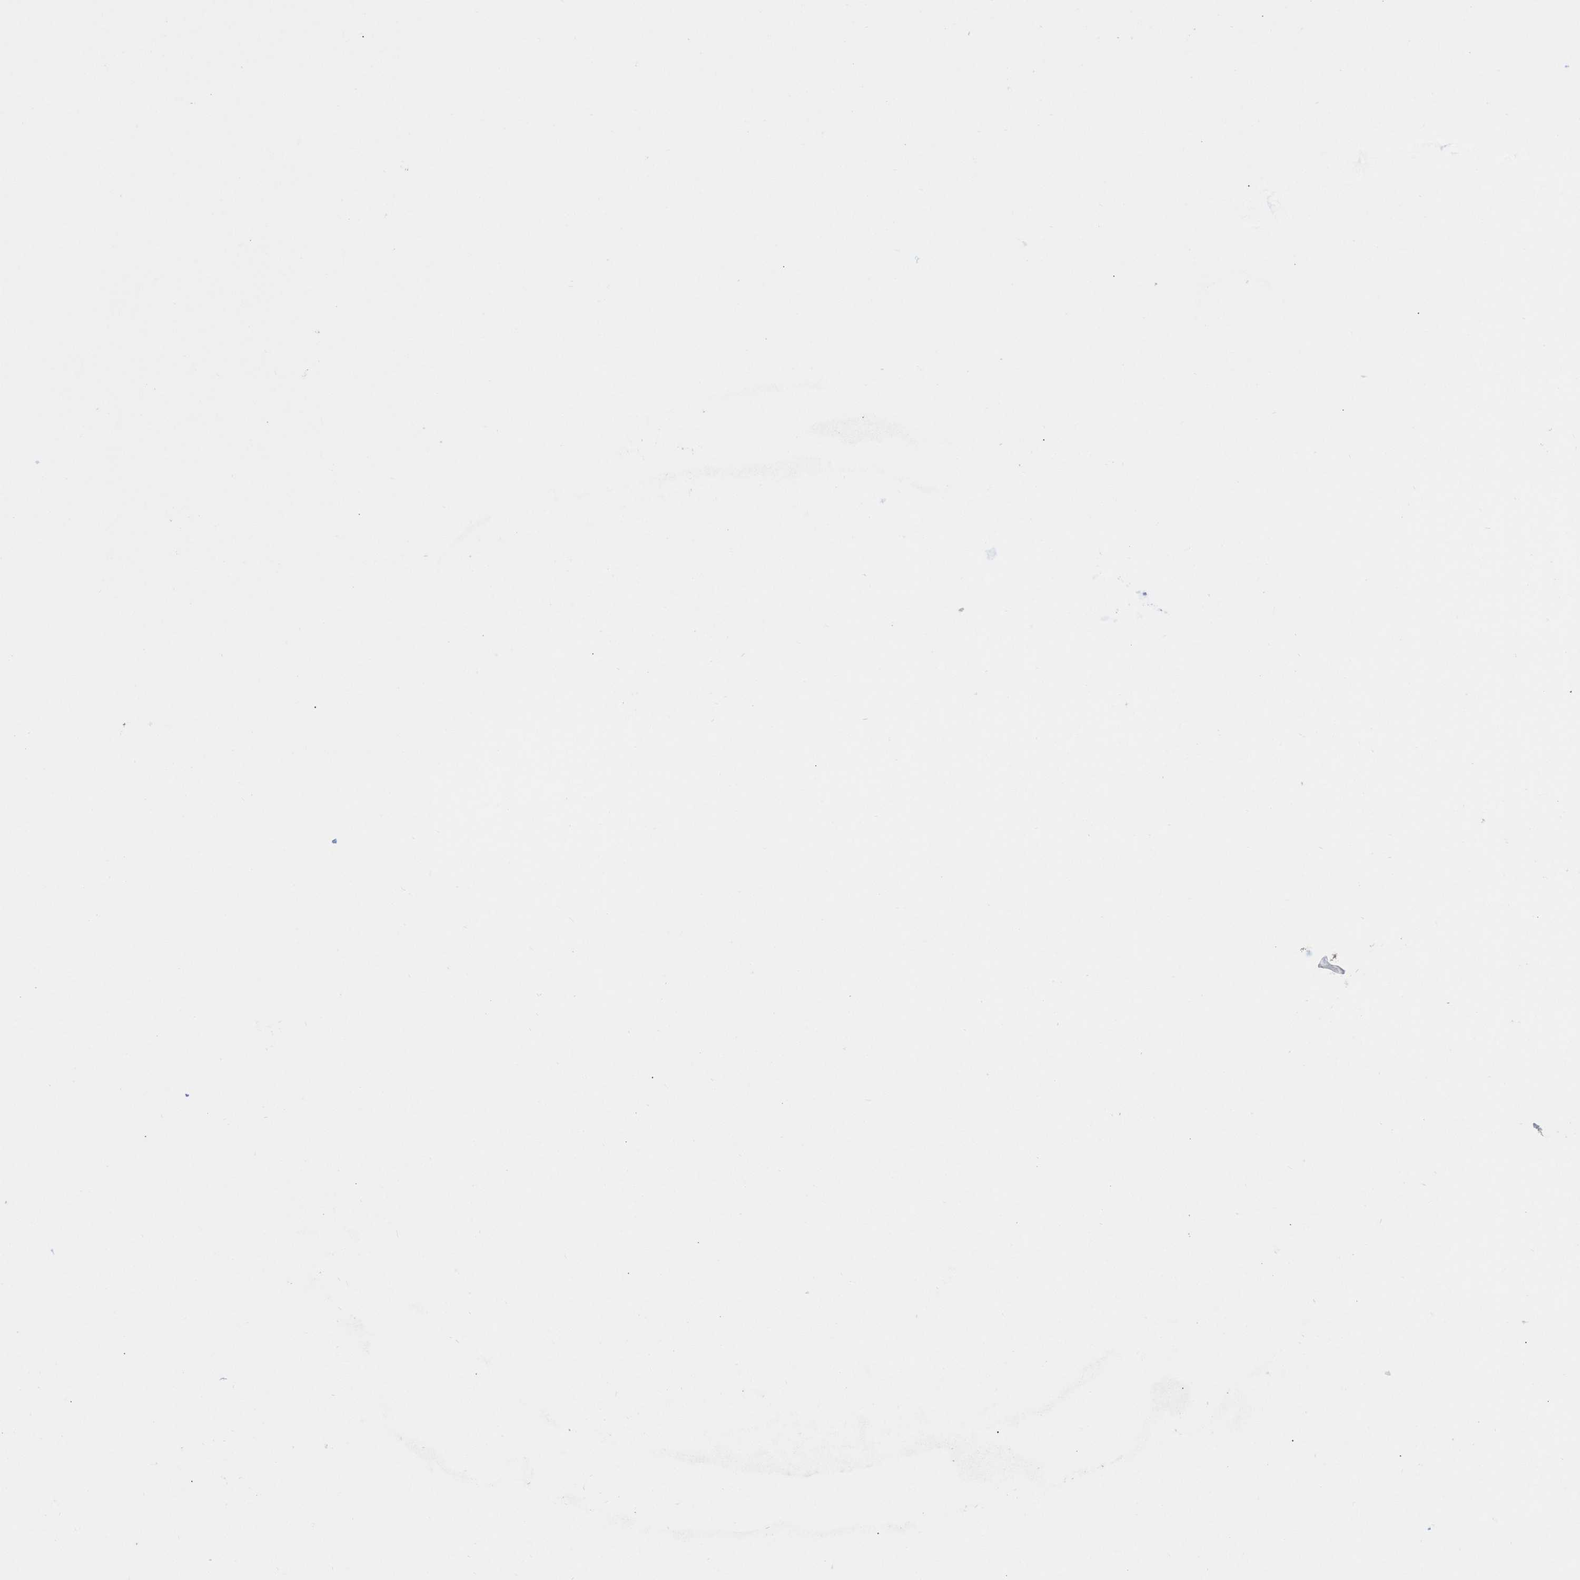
{"staining": {"intensity": "weak", "quantity": "<25%", "location": "cytoplasmic/membranous"}, "tissue": "endometrial cancer", "cell_type": "Tumor cells", "image_type": "cancer", "snomed": [{"axis": "morphology", "description": "Adenocarcinoma, NOS"}, {"axis": "topography", "description": "Endometrium"}], "caption": "High magnification brightfield microscopy of endometrial adenocarcinoma stained with DAB (brown) and counterstained with hematoxylin (blue): tumor cells show no significant positivity. (DAB IHC with hematoxylin counter stain).", "gene": "ZNF750", "patient": {"sex": "female", "age": 58}}